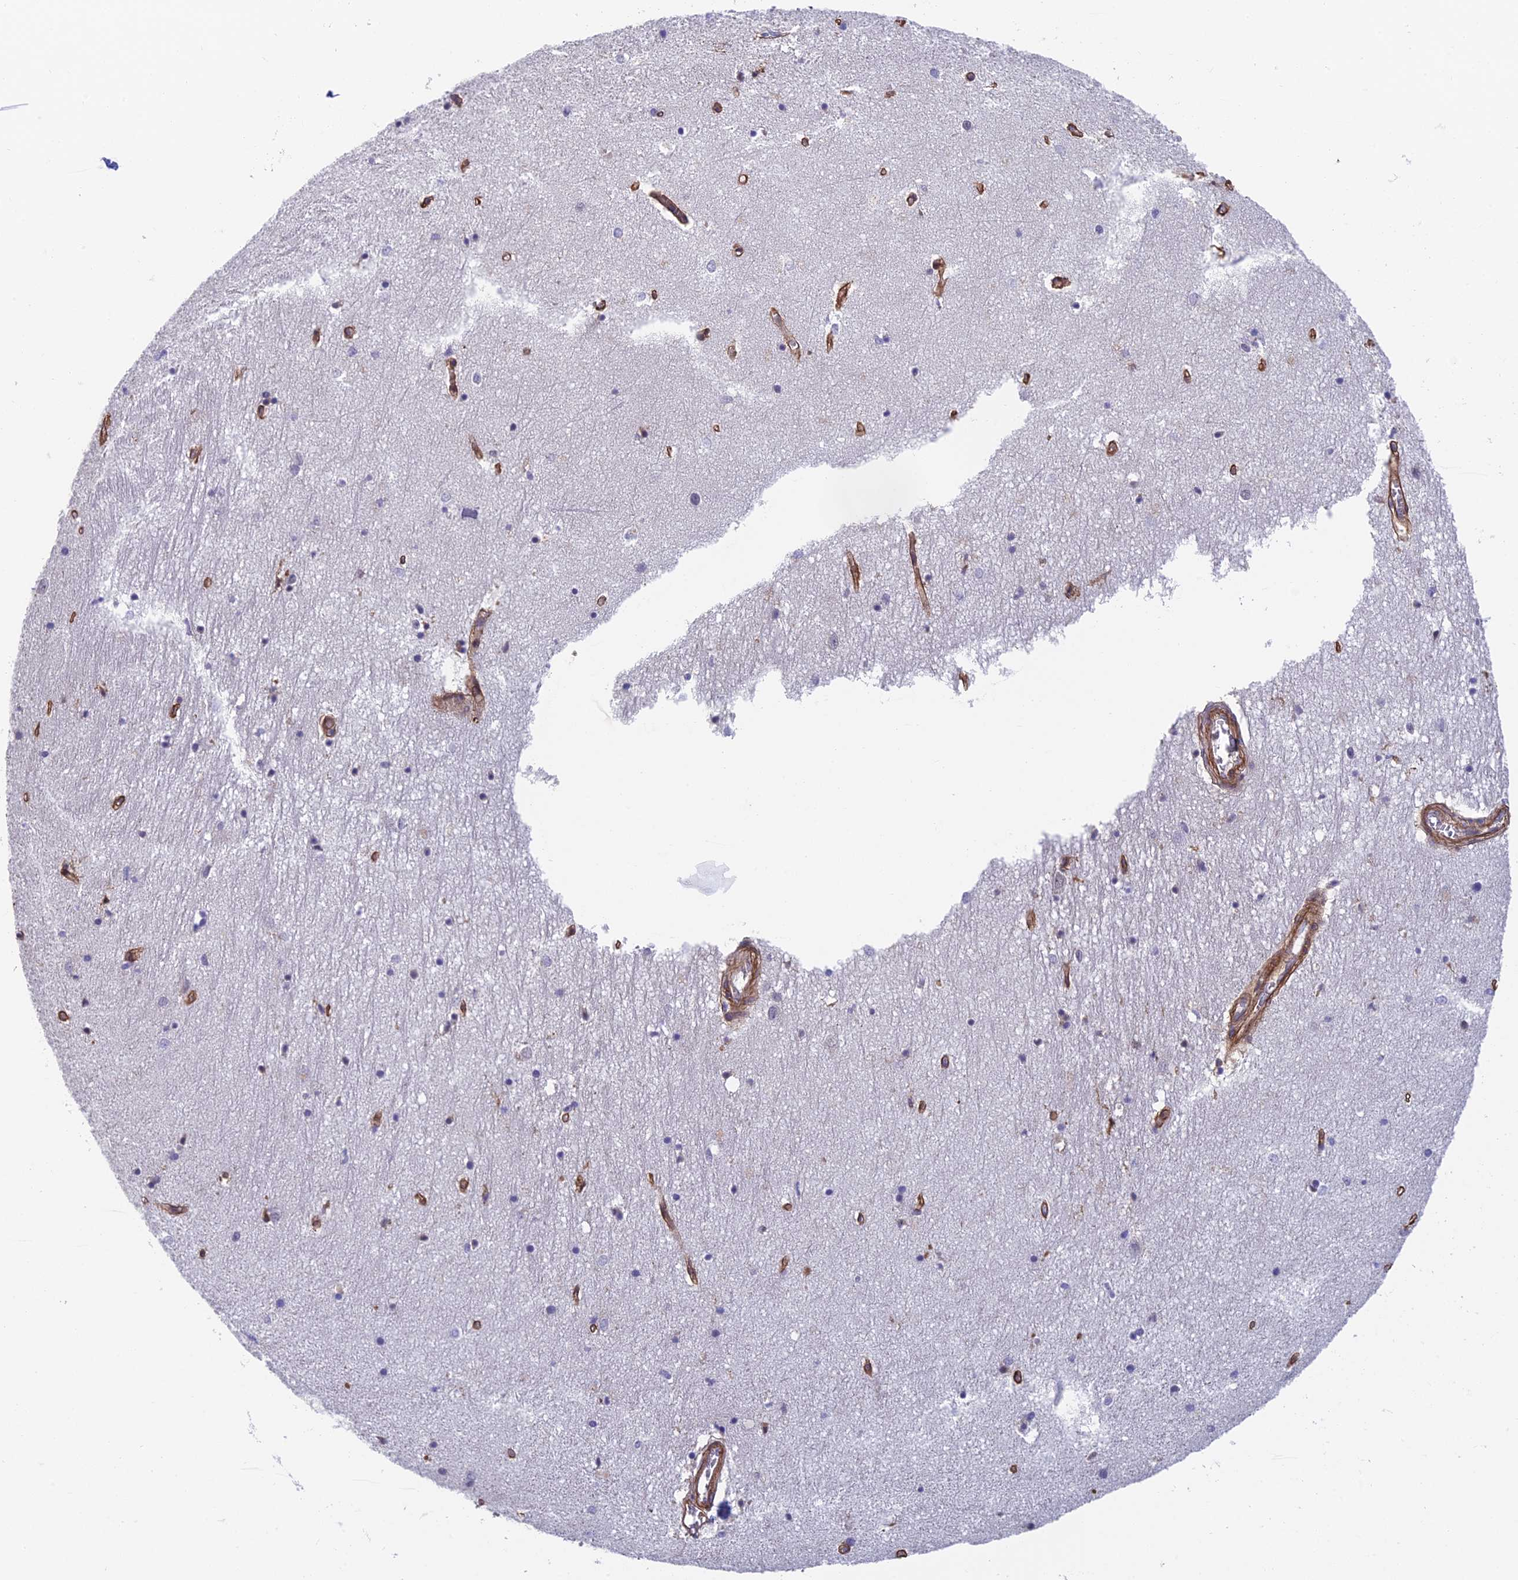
{"staining": {"intensity": "negative", "quantity": "none", "location": "none"}, "tissue": "hippocampus", "cell_type": "Glial cells", "image_type": "normal", "snomed": [{"axis": "morphology", "description": "Normal tissue, NOS"}, {"axis": "topography", "description": "Hippocampus"}], "caption": "A micrograph of hippocampus stained for a protein demonstrates no brown staining in glial cells. The staining was performed using DAB to visualize the protein expression in brown, while the nuclei were stained in blue with hematoxylin (Magnification: 20x).", "gene": "NSMCE1", "patient": {"sex": "female", "age": 64}}